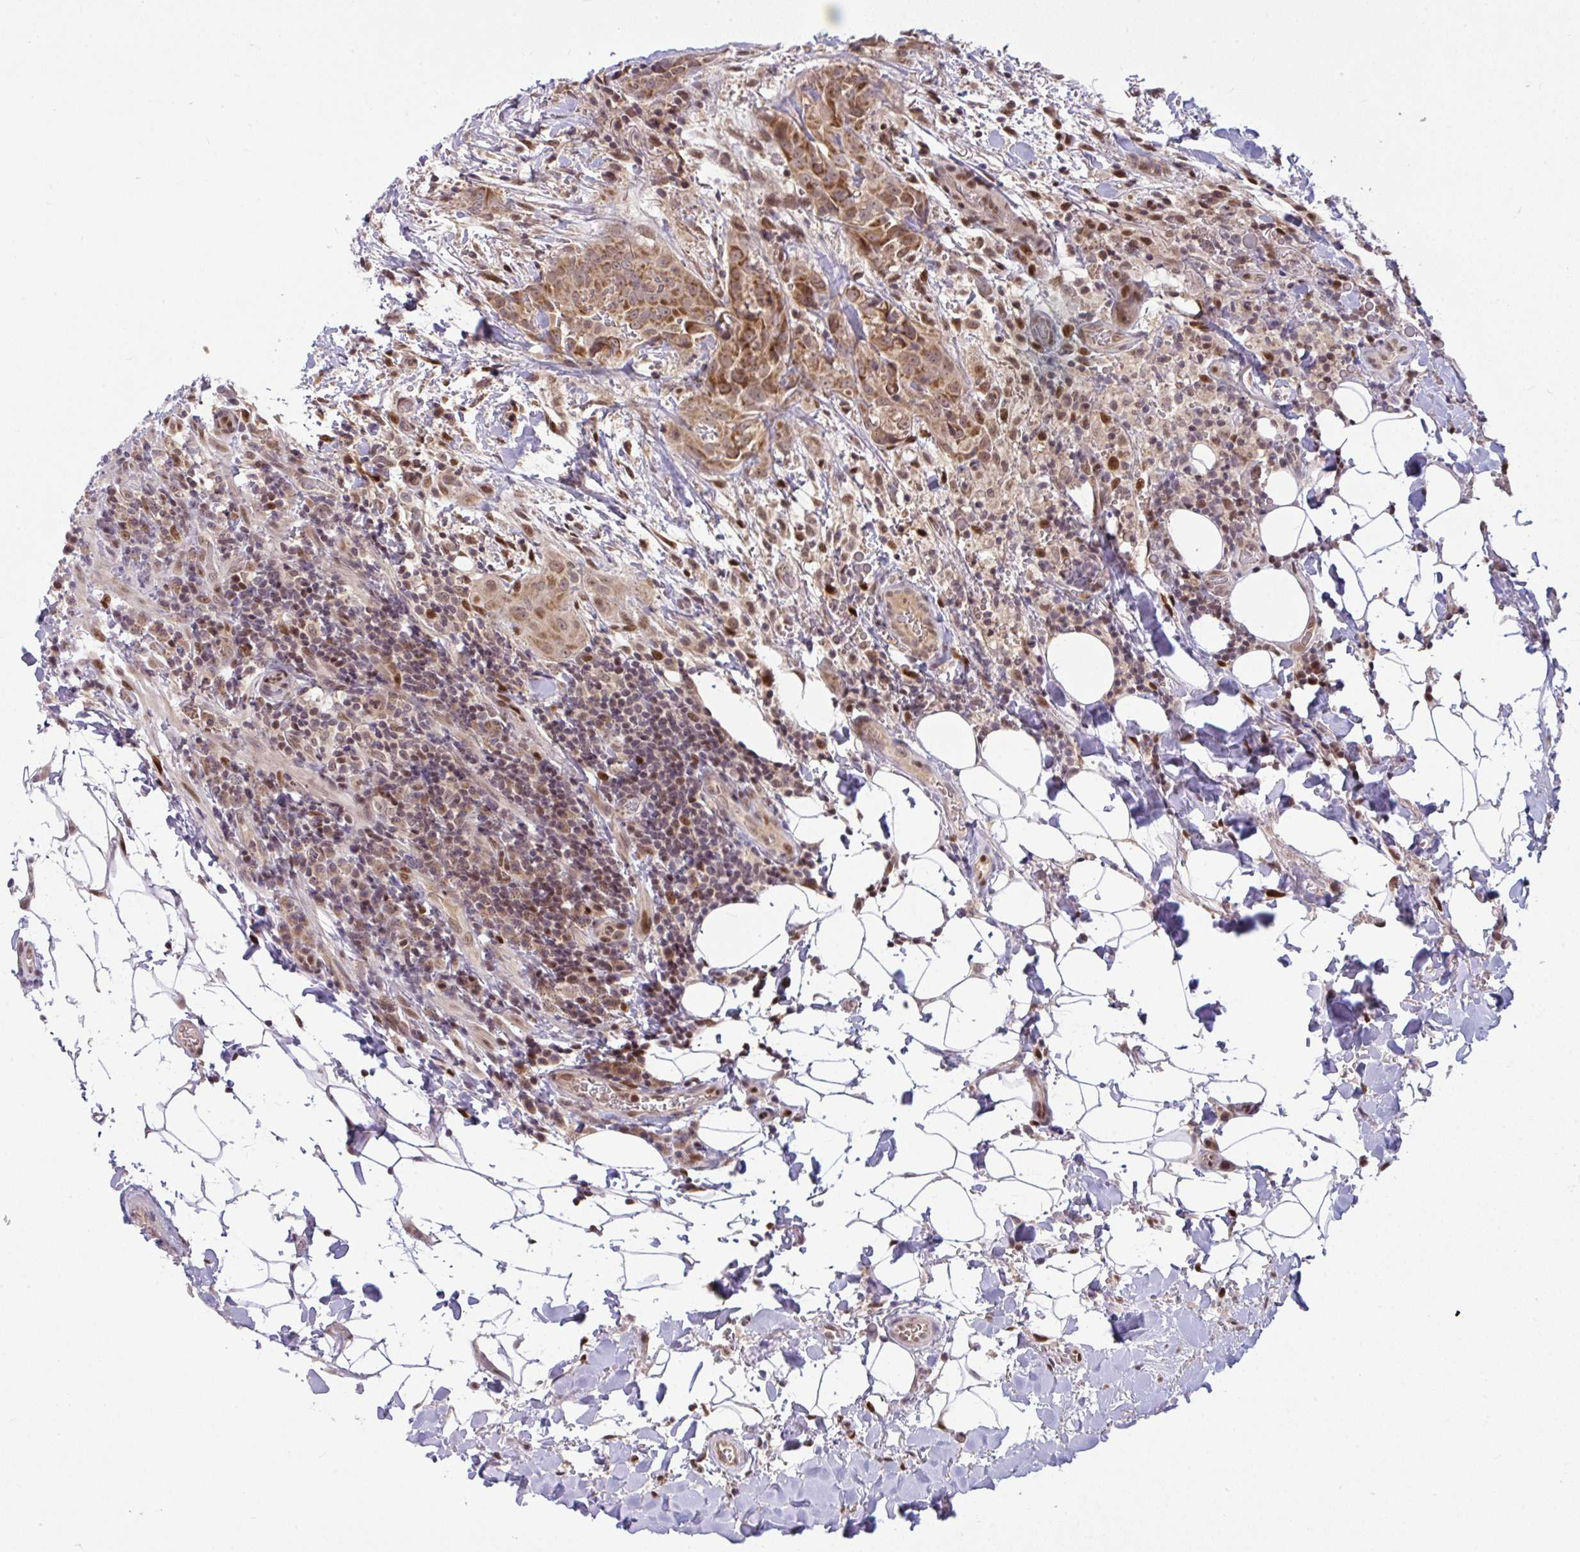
{"staining": {"intensity": "moderate", "quantity": ">75%", "location": "cytoplasmic/membranous"}, "tissue": "thyroid cancer", "cell_type": "Tumor cells", "image_type": "cancer", "snomed": [{"axis": "morphology", "description": "Papillary adenocarcinoma, NOS"}, {"axis": "topography", "description": "Thyroid gland"}], "caption": "This image demonstrates immunohistochemistry staining of human thyroid papillary adenocarcinoma, with medium moderate cytoplasmic/membranous positivity in about >75% of tumor cells.", "gene": "KLF2", "patient": {"sex": "male", "age": 61}}